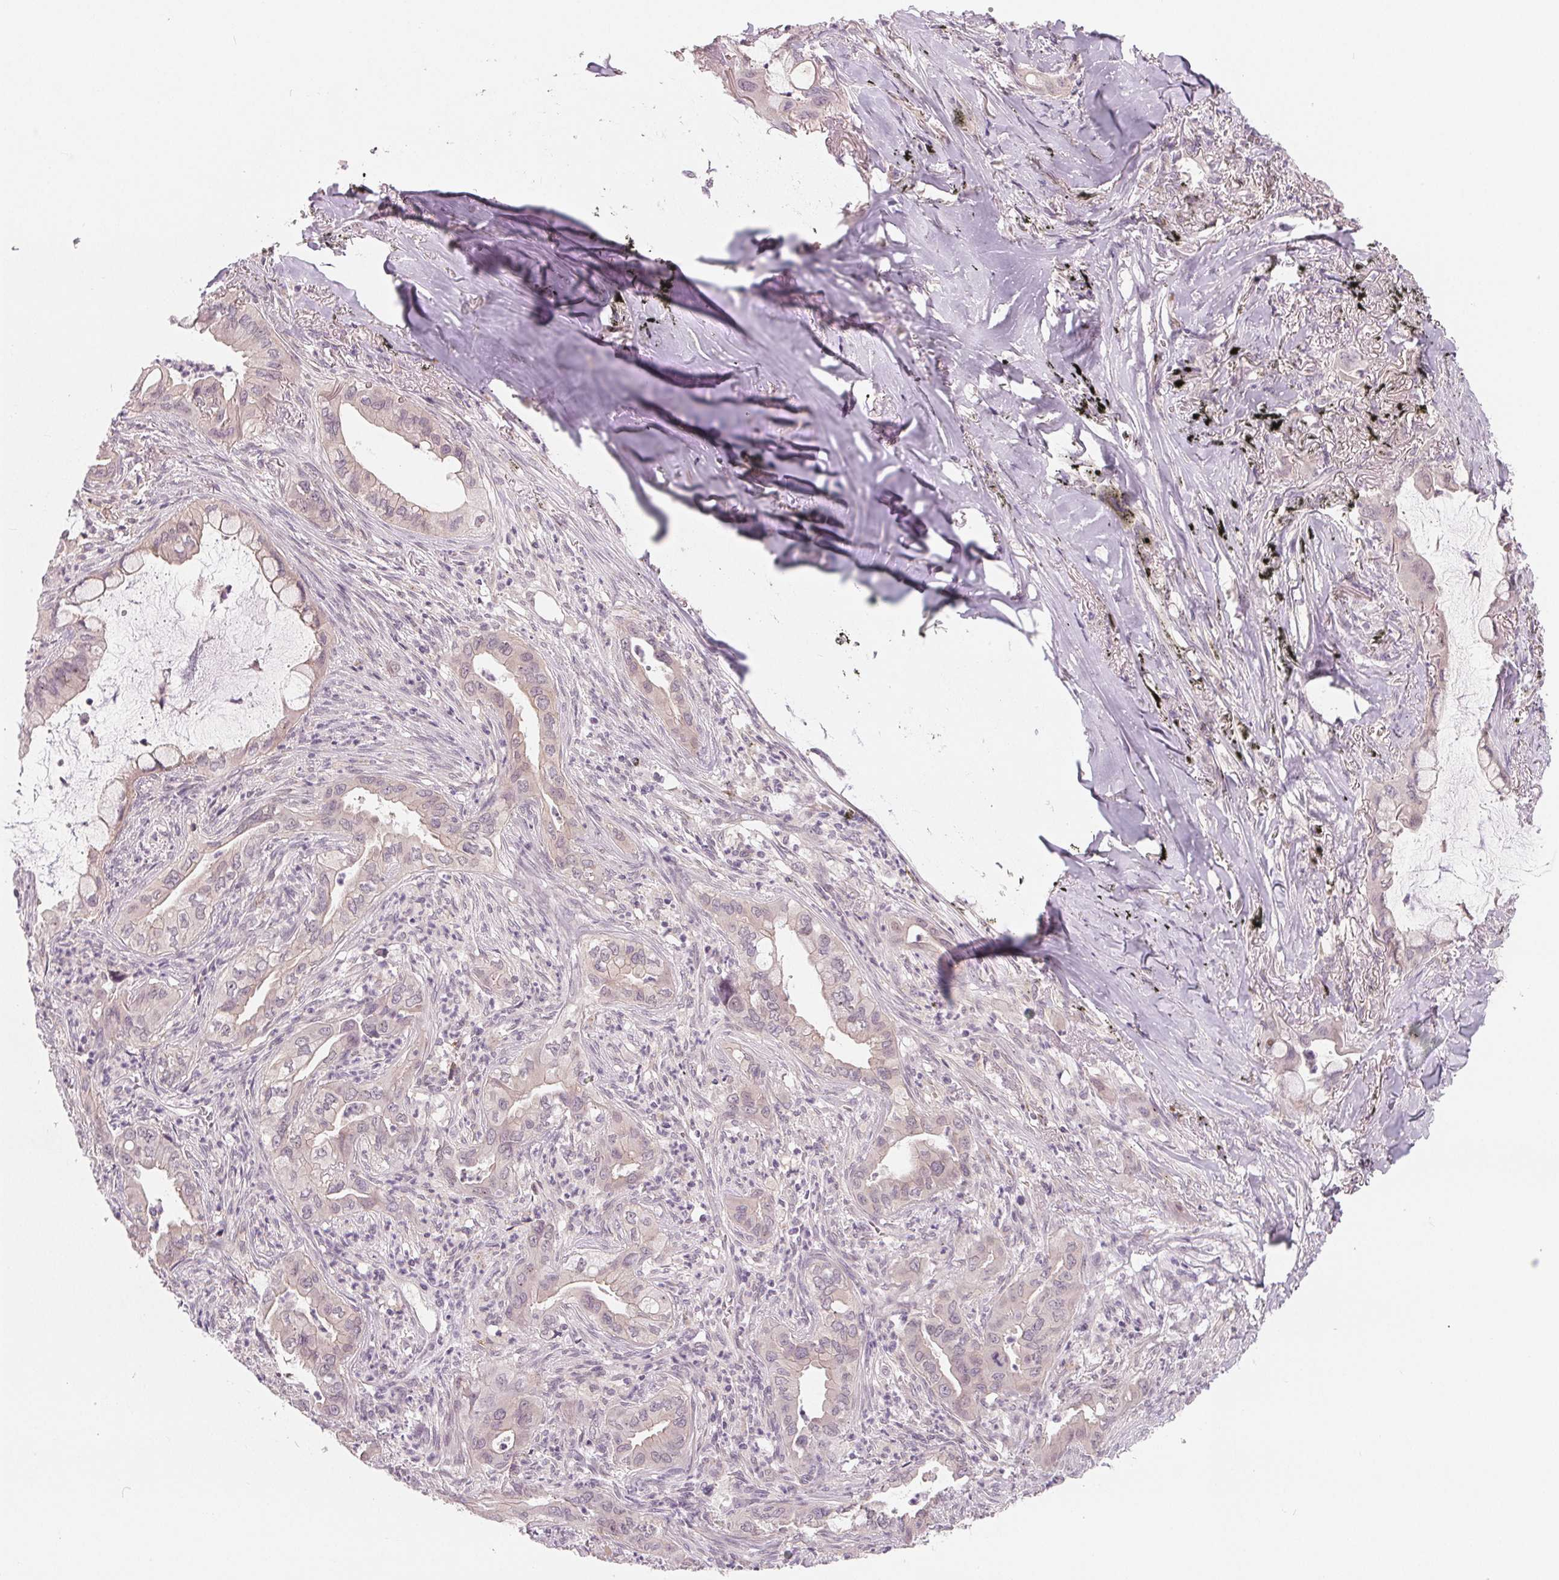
{"staining": {"intensity": "weak", "quantity": "<25%", "location": "cytoplasmic/membranous"}, "tissue": "lung cancer", "cell_type": "Tumor cells", "image_type": "cancer", "snomed": [{"axis": "morphology", "description": "Adenocarcinoma, NOS"}, {"axis": "topography", "description": "Lung"}], "caption": "Immunohistochemical staining of human lung adenocarcinoma shows no significant staining in tumor cells.", "gene": "CFC1", "patient": {"sex": "male", "age": 65}}